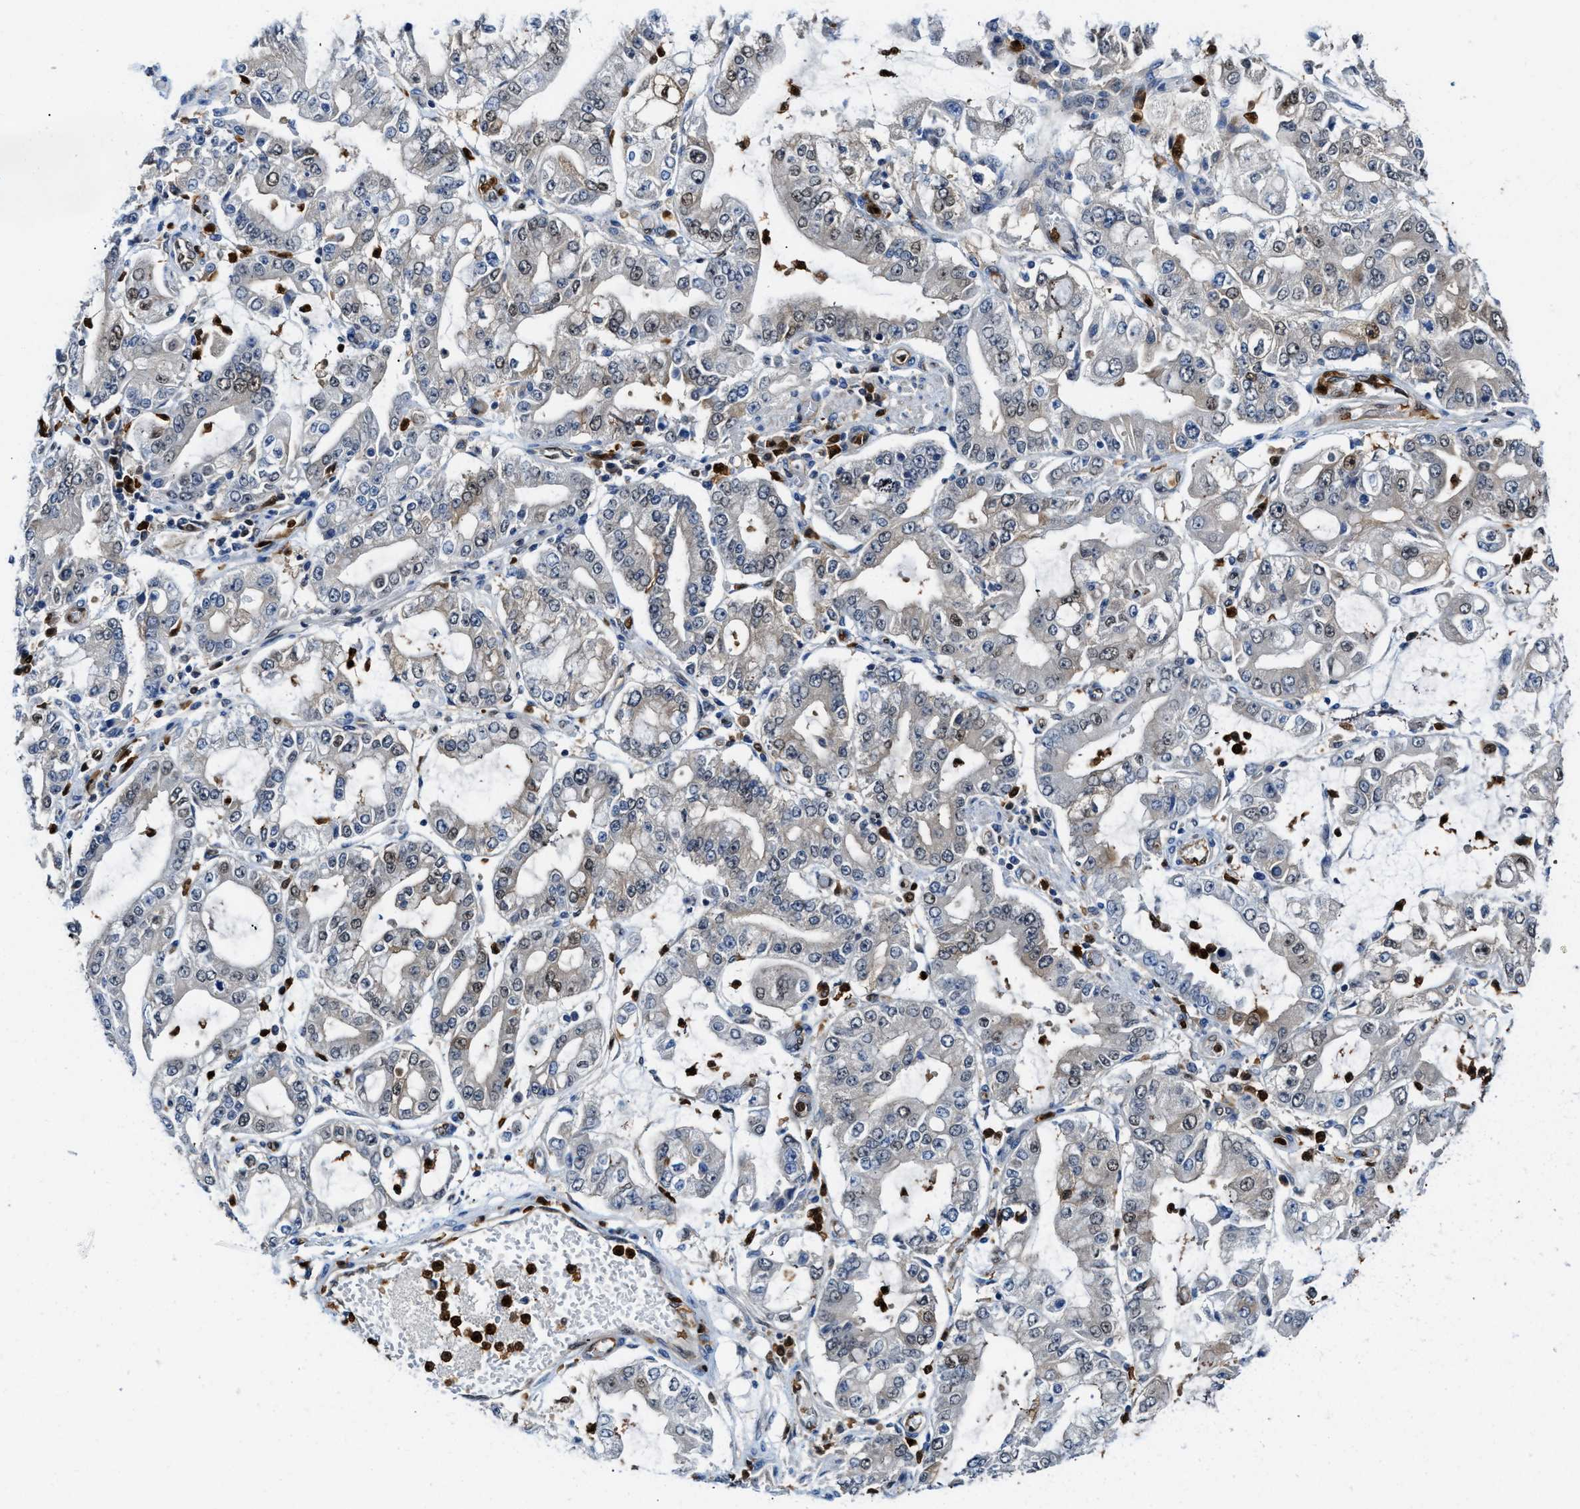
{"staining": {"intensity": "moderate", "quantity": "<25%", "location": "nuclear"}, "tissue": "stomach cancer", "cell_type": "Tumor cells", "image_type": "cancer", "snomed": [{"axis": "morphology", "description": "Adenocarcinoma, NOS"}, {"axis": "topography", "description": "Stomach"}], "caption": "A micrograph showing moderate nuclear expression in about <25% of tumor cells in stomach cancer (adenocarcinoma), as visualized by brown immunohistochemical staining.", "gene": "LTA4H", "patient": {"sex": "male", "age": 76}}